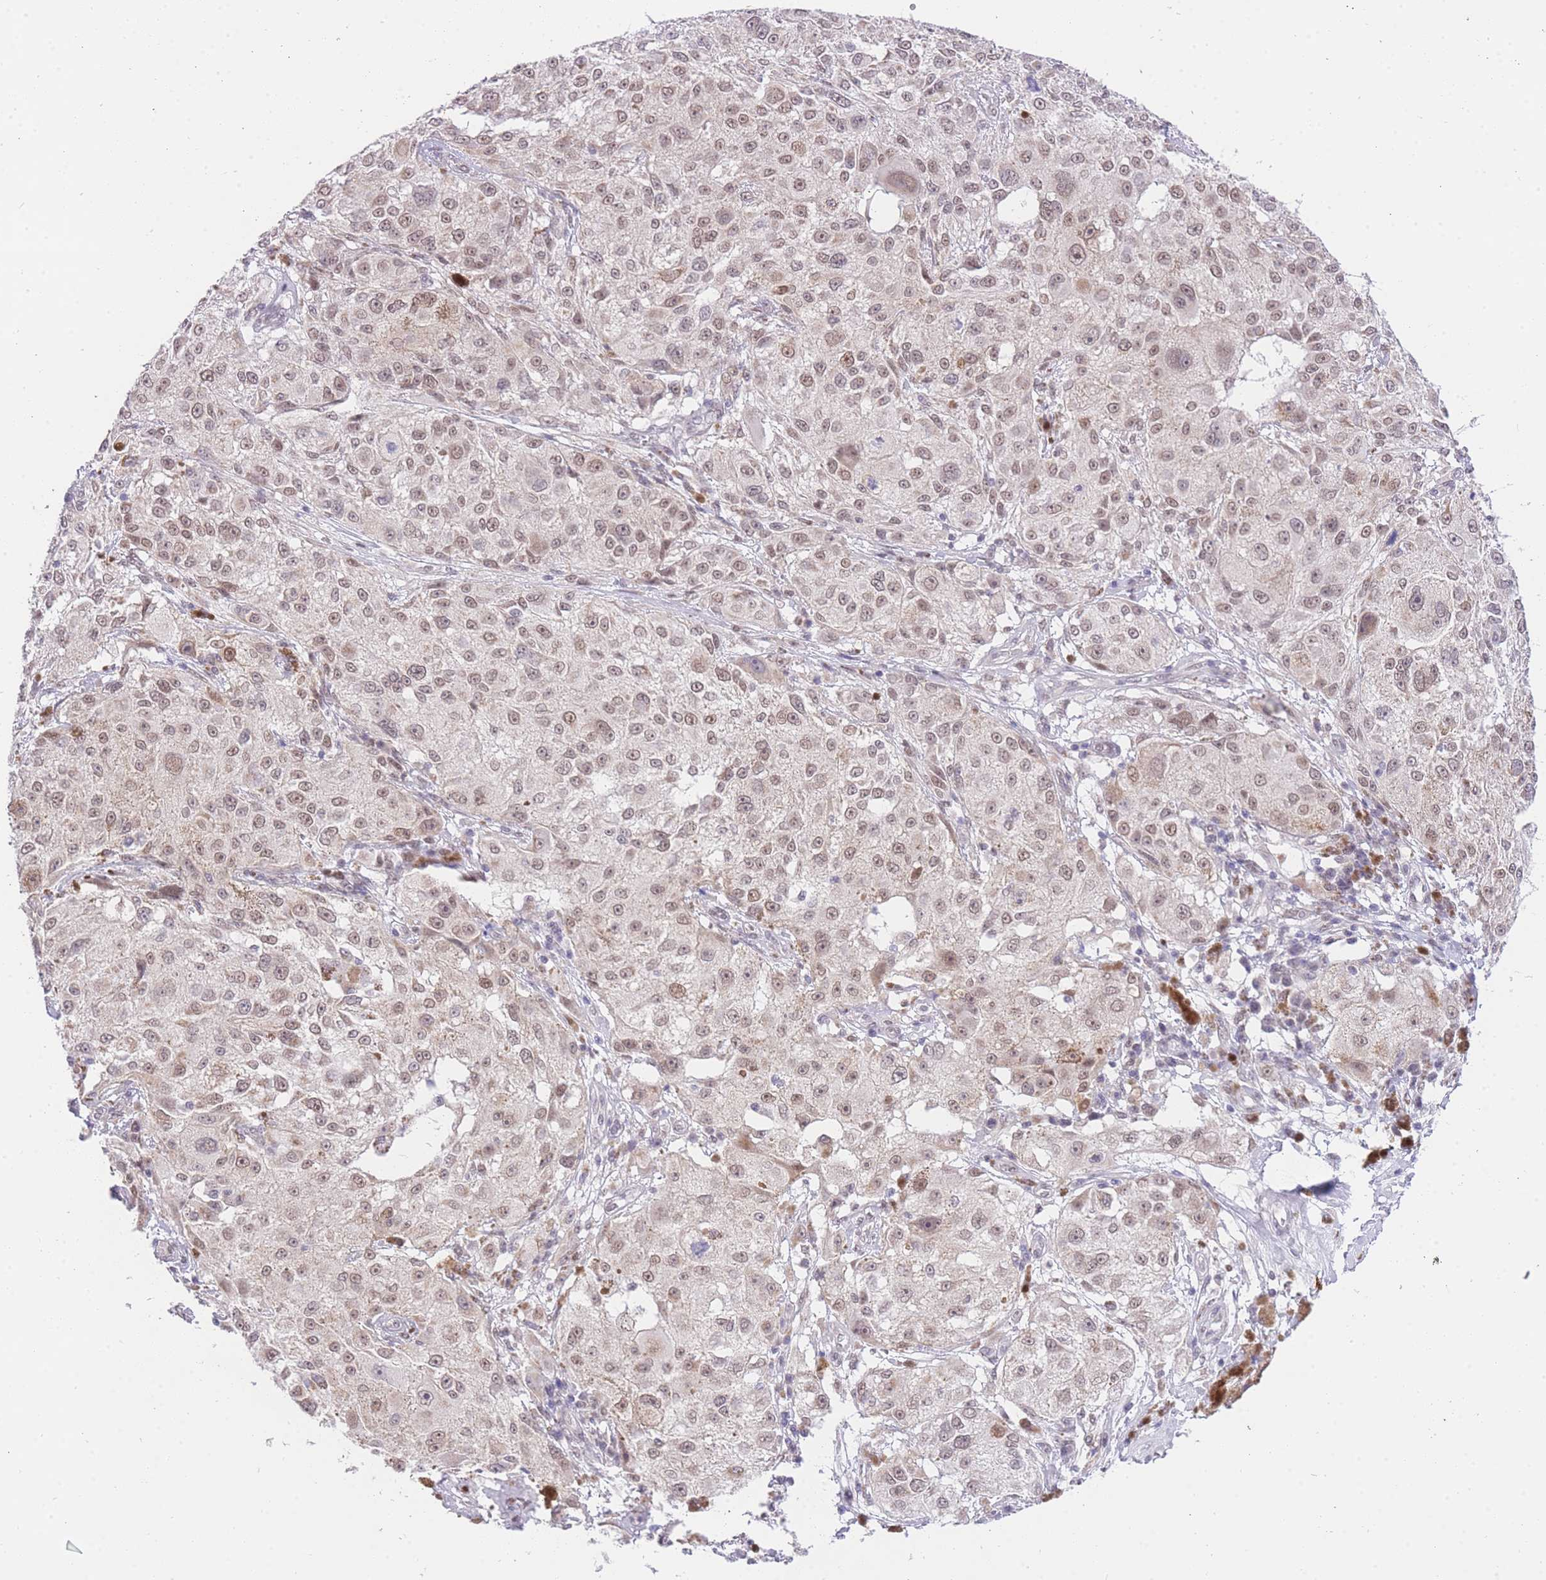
{"staining": {"intensity": "moderate", "quantity": ">75%", "location": "nuclear"}, "tissue": "melanoma", "cell_type": "Tumor cells", "image_type": "cancer", "snomed": [{"axis": "morphology", "description": "Necrosis, NOS"}, {"axis": "morphology", "description": "Malignant melanoma, NOS"}, {"axis": "topography", "description": "Skin"}], "caption": "High-magnification brightfield microscopy of melanoma stained with DAB (3,3'-diaminobenzidine) (brown) and counterstained with hematoxylin (blue). tumor cells exhibit moderate nuclear staining is appreciated in about>75% of cells.", "gene": "UBXN7", "patient": {"sex": "female", "age": 87}}